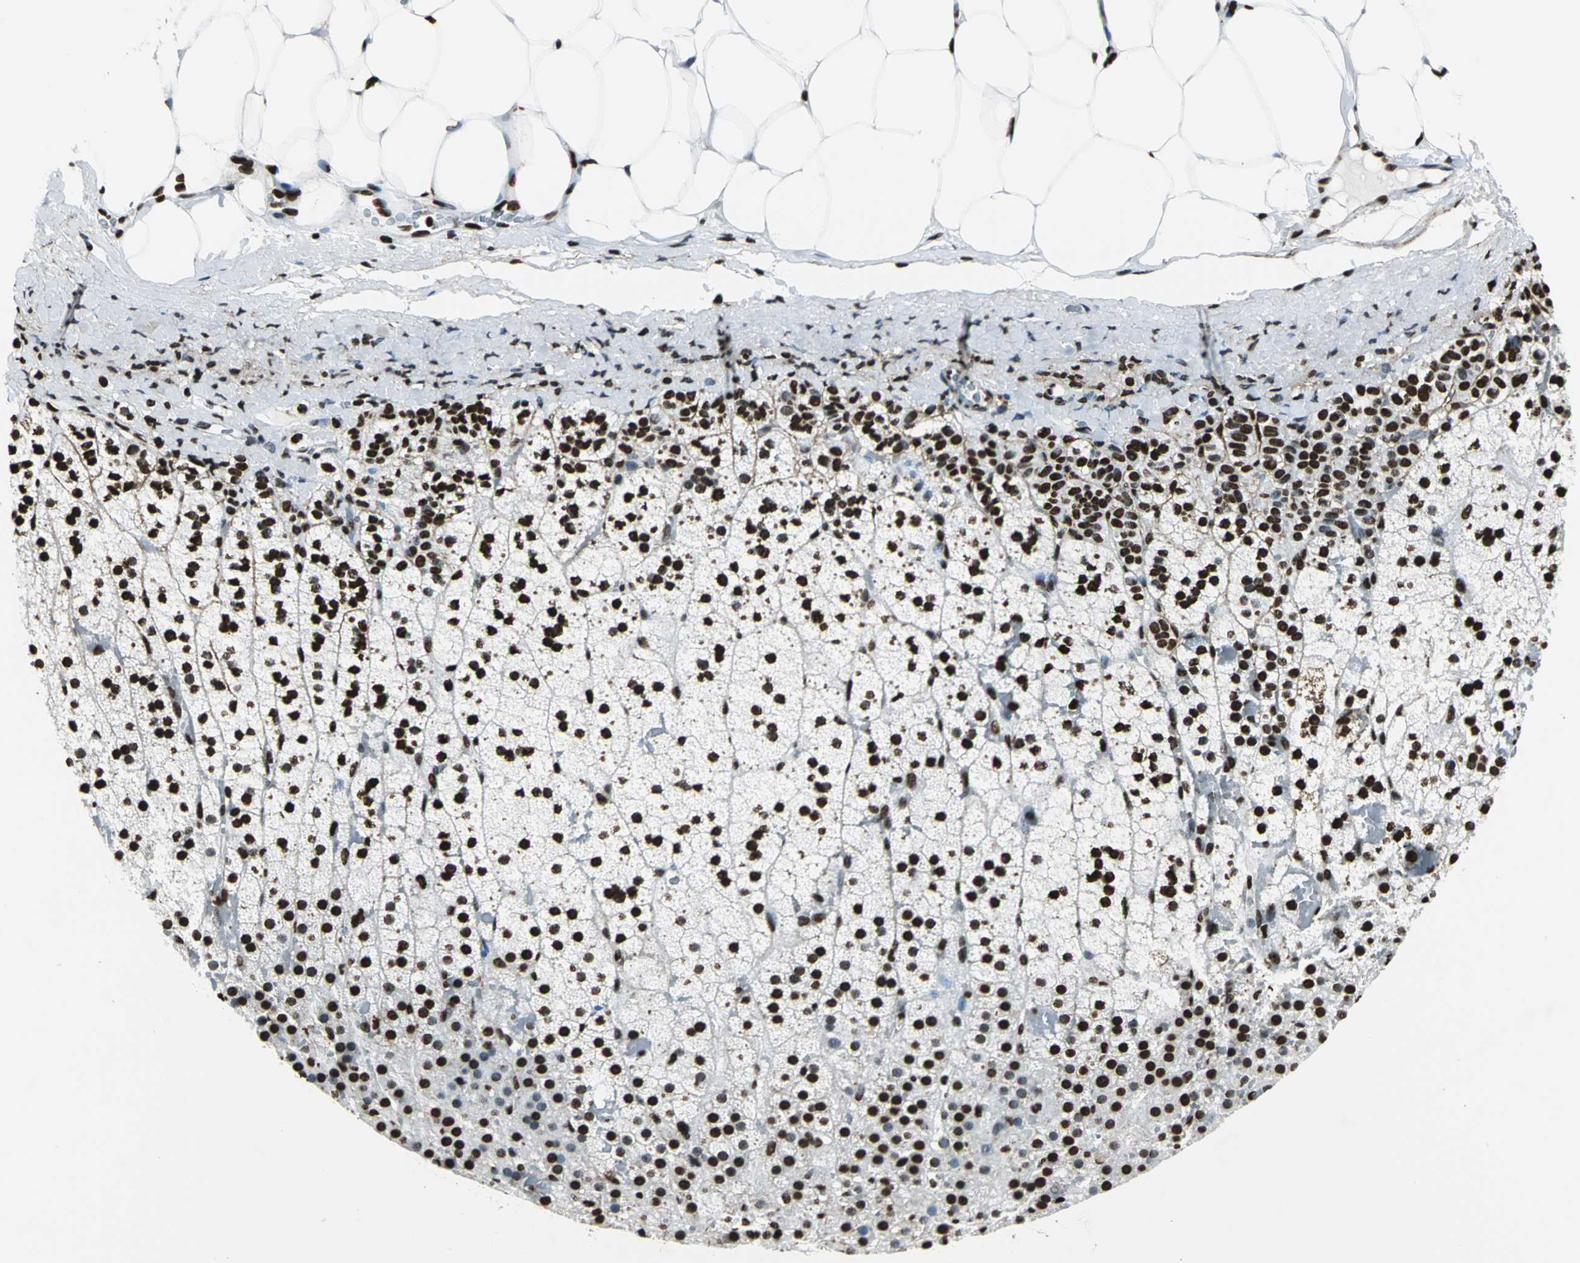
{"staining": {"intensity": "strong", "quantity": ">75%", "location": "nuclear"}, "tissue": "adrenal gland", "cell_type": "Glandular cells", "image_type": "normal", "snomed": [{"axis": "morphology", "description": "Normal tissue, NOS"}, {"axis": "topography", "description": "Adrenal gland"}], "caption": "Protein staining of unremarkable adrenal gland demonstrates strong nuclear positivity in approximately >75% of glandular cells.", "gene": "APEX1", "patient": {"sex": "male", "age": 35}}